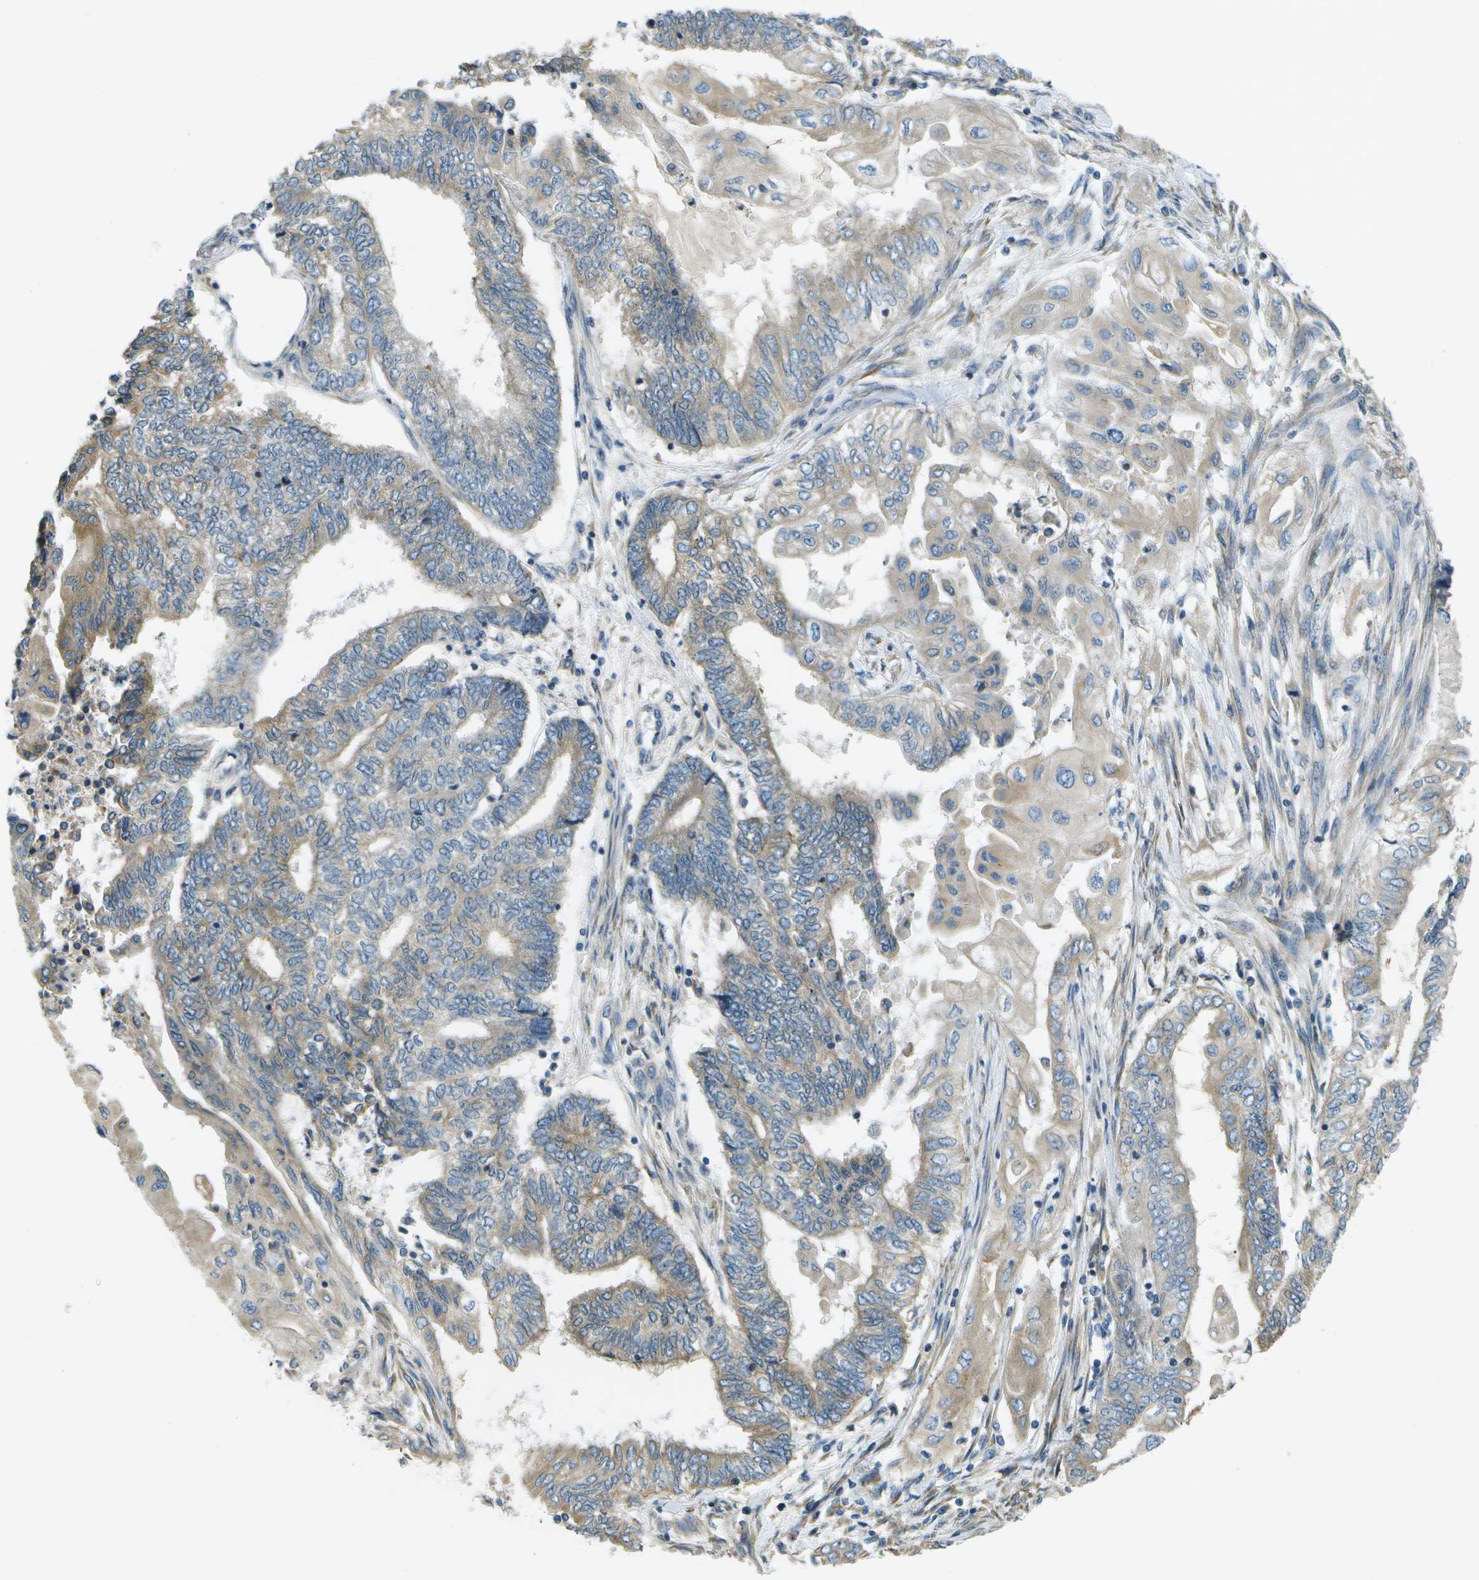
{"staining": {"intensity": "negative", "quantity": "none", "location": "none"}, "tissue": "endometrial cancer", "cell_type": "Tumor cells", "image_type": "cancer", "snomed": [{"axis": "morphology", "description": "Adenocarcinoma, NOS"}, {"axis": "topography", "description": "Uterus"}, {"axis": "topography", "description": "Endometrium"}], "caption": "There is no significant positivity in tumor cells of endometrial cancer (adenocarcinoma).", "gene": "SAMSN1", "patient": {"sex": "female", "age": 70}}